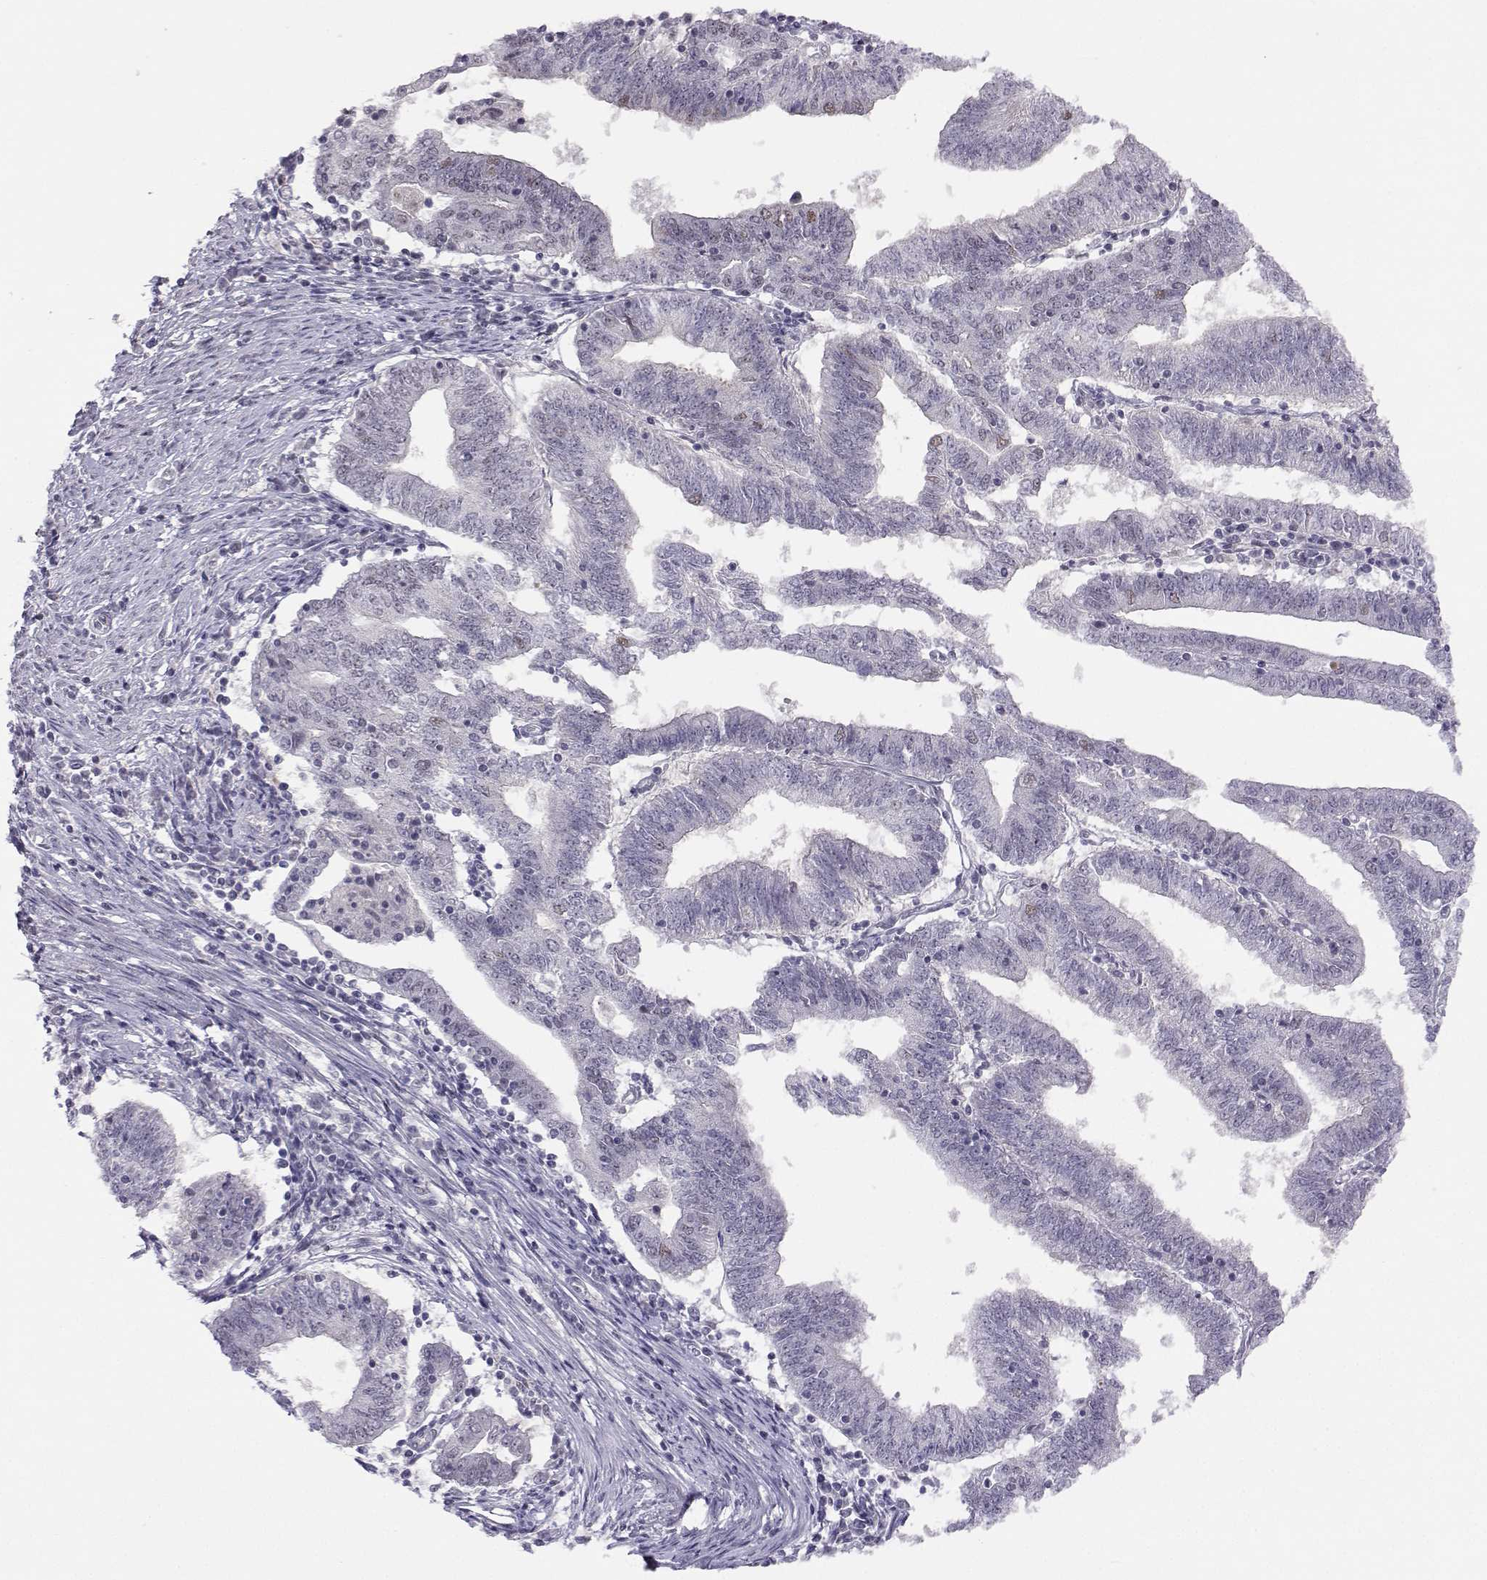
{"staining": {"intensity": "negative", "quantity": "none", "location": "none"}, "tissue": "endometrial cancer", "cell_type": "Tumor cells", "image_type": "cancer", "snomed": [{"axis": "morphology", "description": "Adenocarcinoma, NOS"}, {"axis": "topography", "description": "Endometrium"}], "caption": "DAB (3,3'-diaminobenzidine) immunohistochemical staining of endometrial cancer (adenocarcinoma) displays no significant positivity in tumor cells.", "gene": "MED26", "patient": {"sex": "female", "age": 82}}